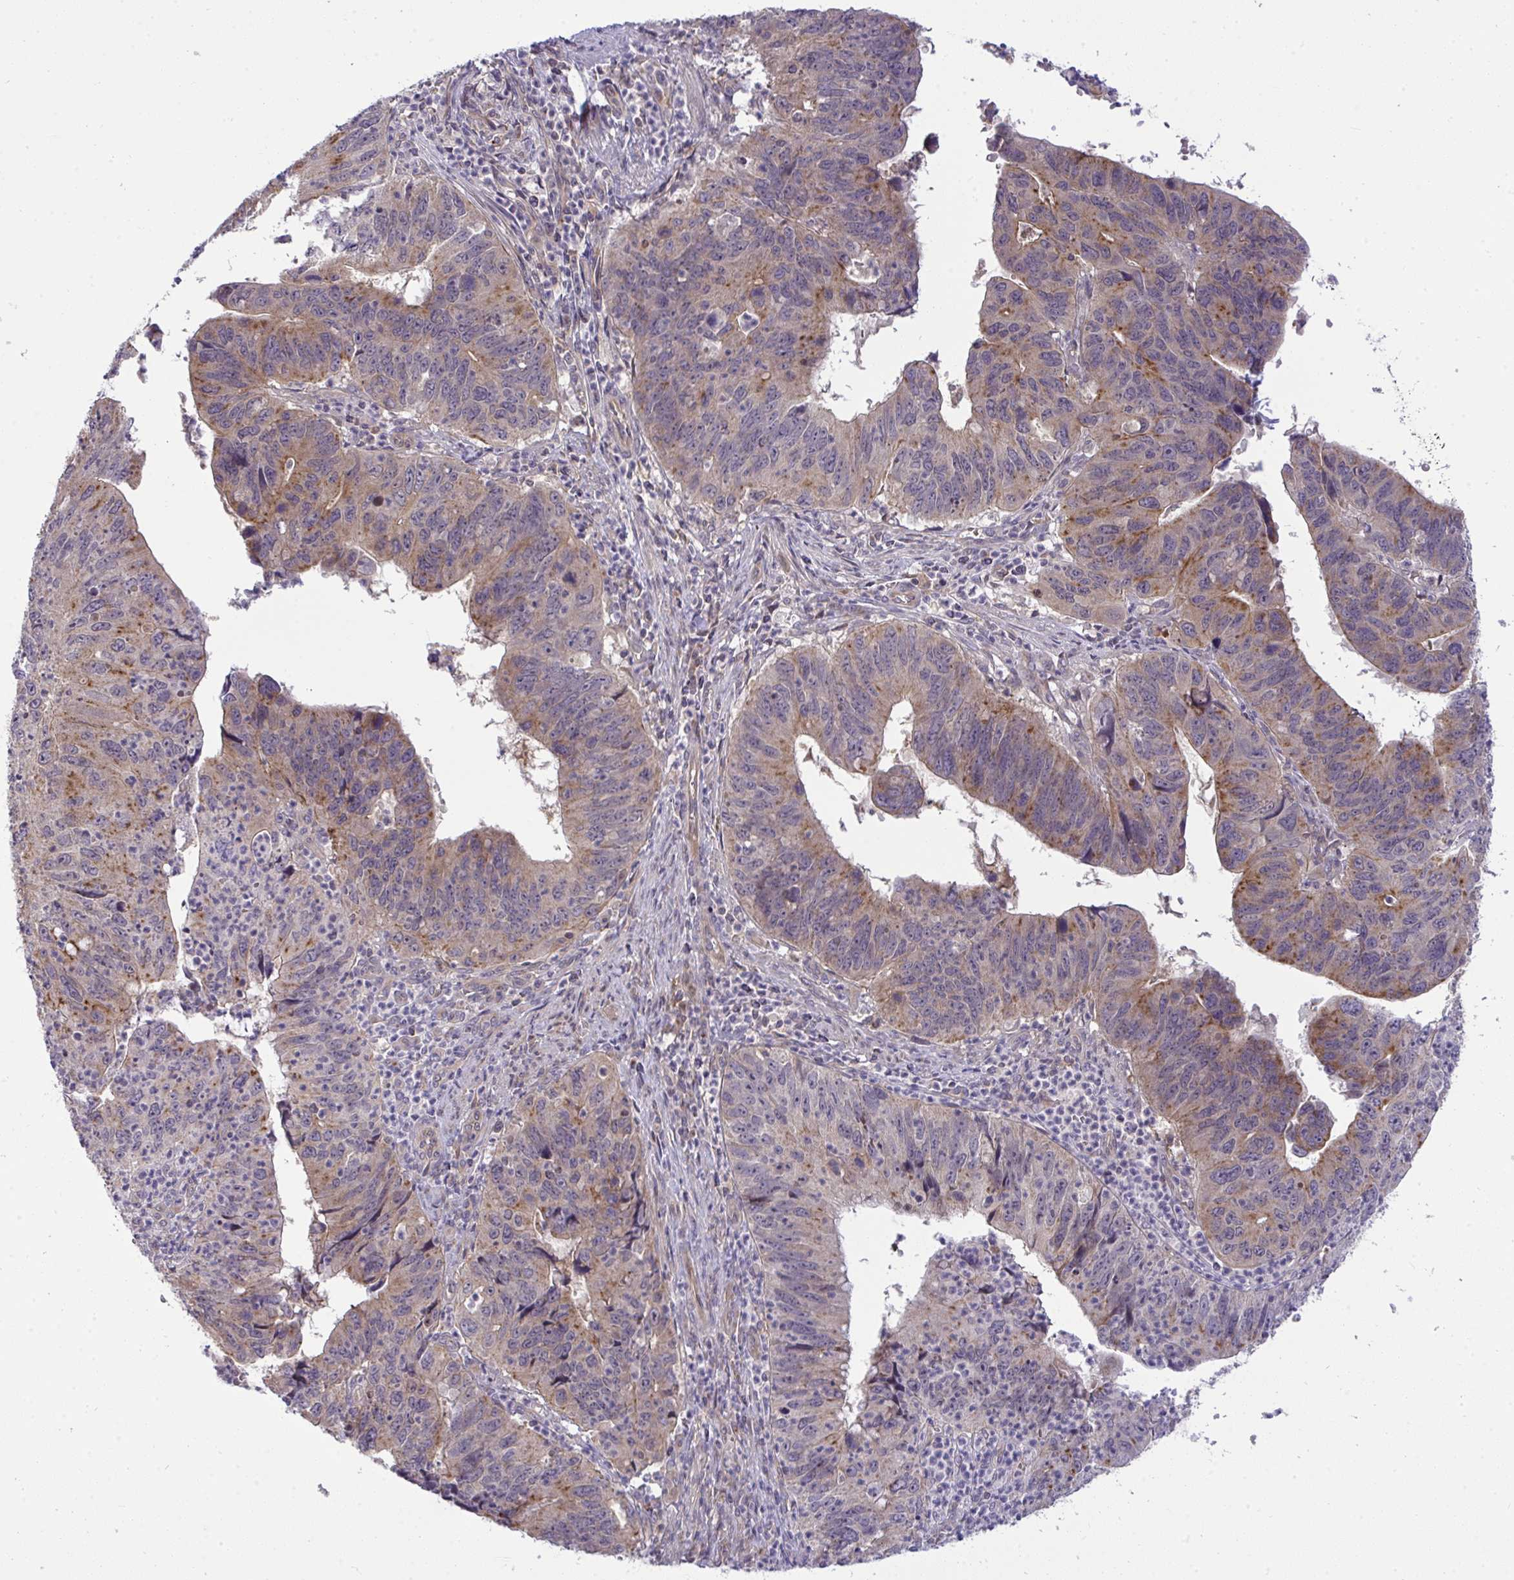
{"staining": {"intensity": "weak", "quantity": "25%-75%", "location": "cytoplasmic/membranous"}, "tissue": "stomach cancer", "cell_type": "Tumor cells", "image_type": "cancer", "snomed": [{"axis": "morphology", "description": "Adenocarcinoma, NOS"}, {"axis": "topography", "description": "Stomach"}], "caption": "The immunohistochemical stain labels weak cytoplasmic/membranous staining in tumor cells of stomach cancer (adenocarcinoma) tissue.", "gene": "SLC9A6", "patient": {"sex": "male", "age": 59}}